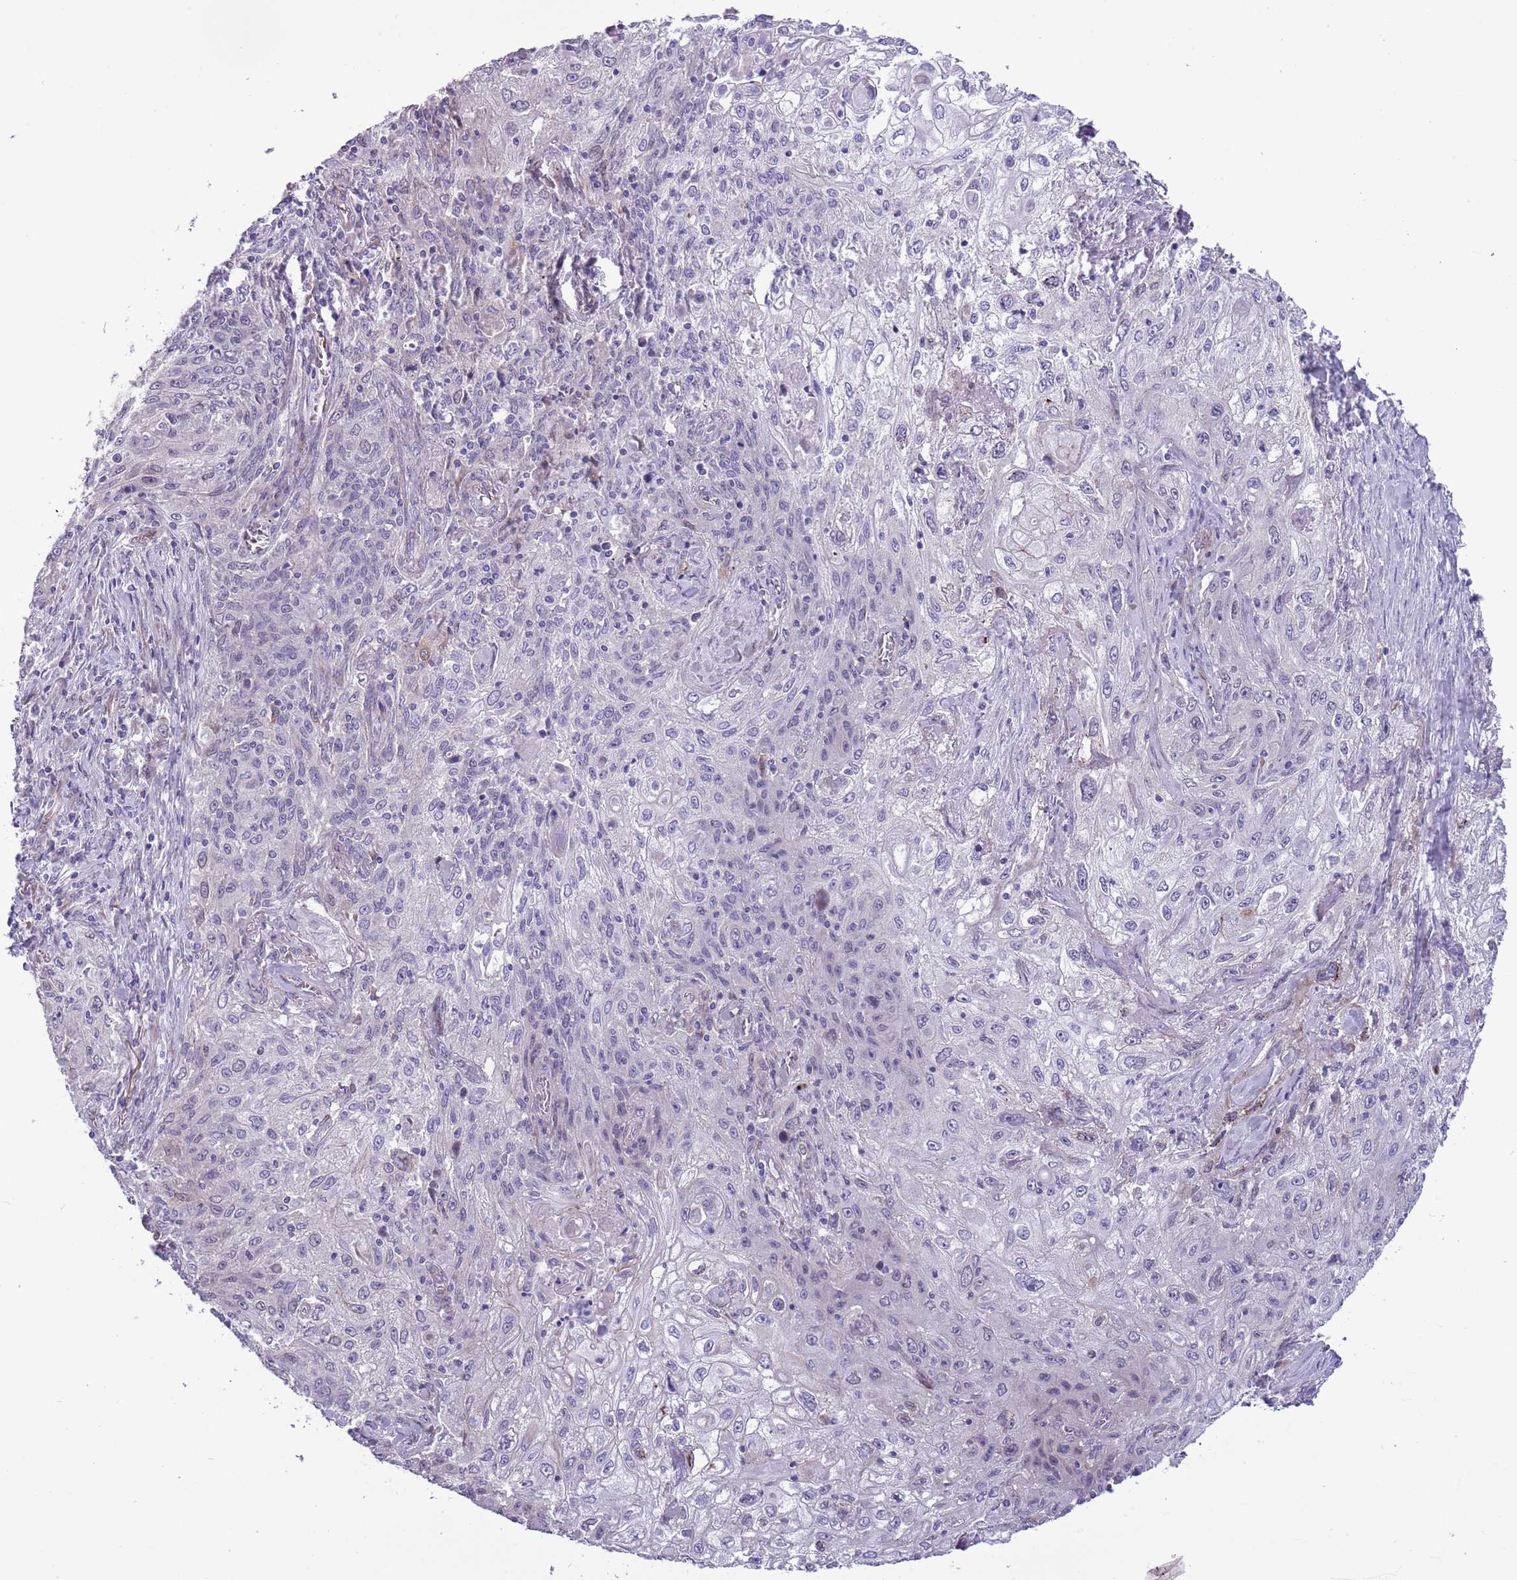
{"staining": {"intensity": "negative", "quantity": "none", "location": "none"}, "tissue": "lung cancer", "cell_type": "Tumor cells", "image_type": "cancer", "snomed": [{"axis": "morphology", "description": "Squamous cell carcinoma, NOS"}, {"axis": "topography", "description": "Lung"}], "caption": "The immunohistochemistry photomicrograph has no significant positivity in tumor cells of lung cancer (squamous cell carcinoma) tissue.", "gene": "MRPL32", "patient": {"sex": "female", "age": 69}}